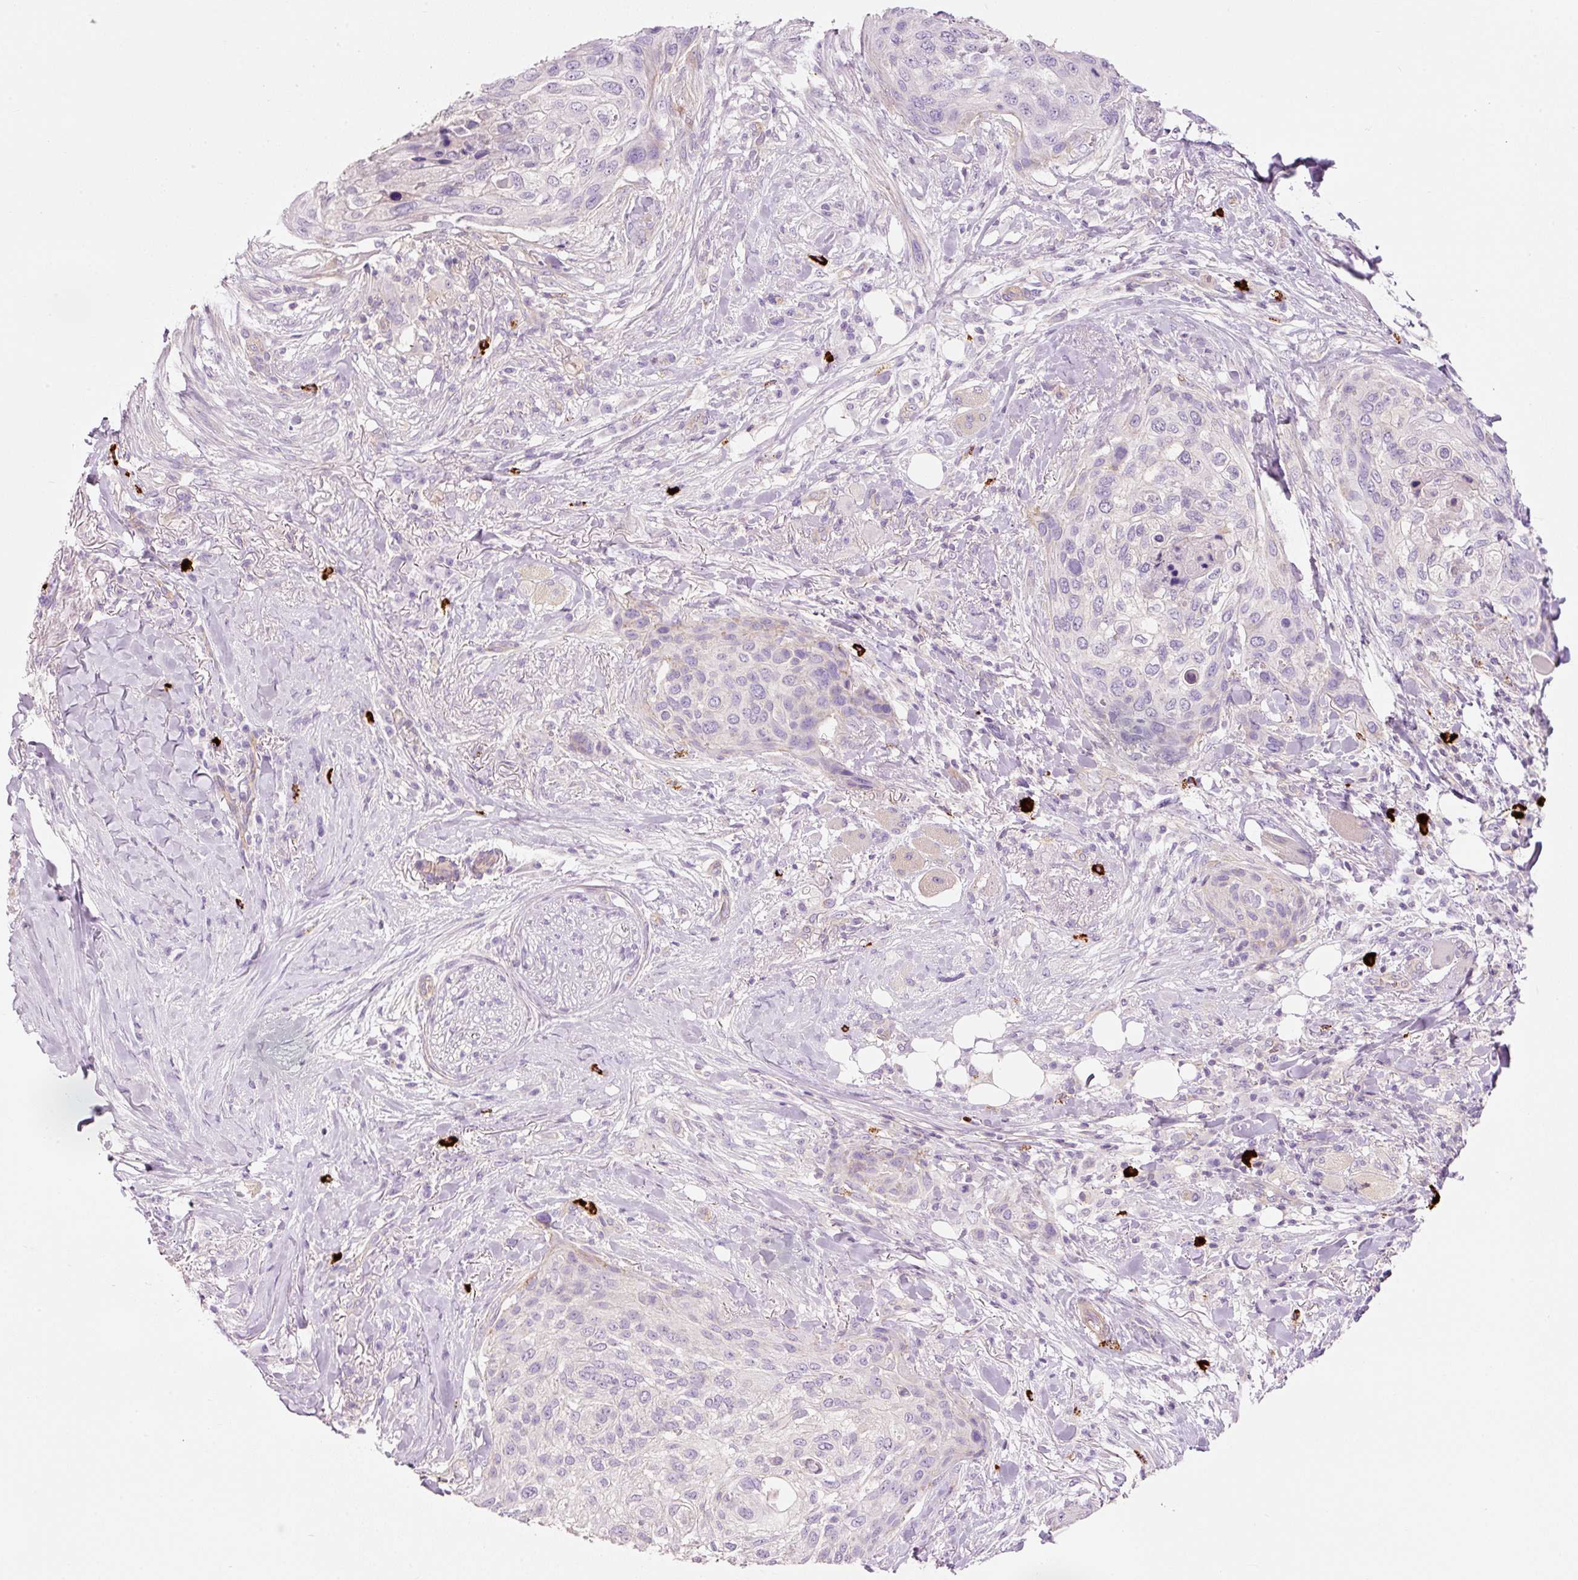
{"staining": {"intensity": "negative", "quantity": "none", "location": "none"}, "tissue": "skin cancer", "cell_type": "Tumor cells", "image_type": "cancer", "snomed": [{"axis": "morphology", "description": "Squamous cell carcinoma, NOS"}, {"axis": "topography", "description": "Skin"}], "caption": "Squamous cell carcinoma (skin) was stained to show a protein in brown. There is no significant positivity in tumor cells.", "gene": "MAP3K3", "patient": {"sex": "female", "age": 87}}